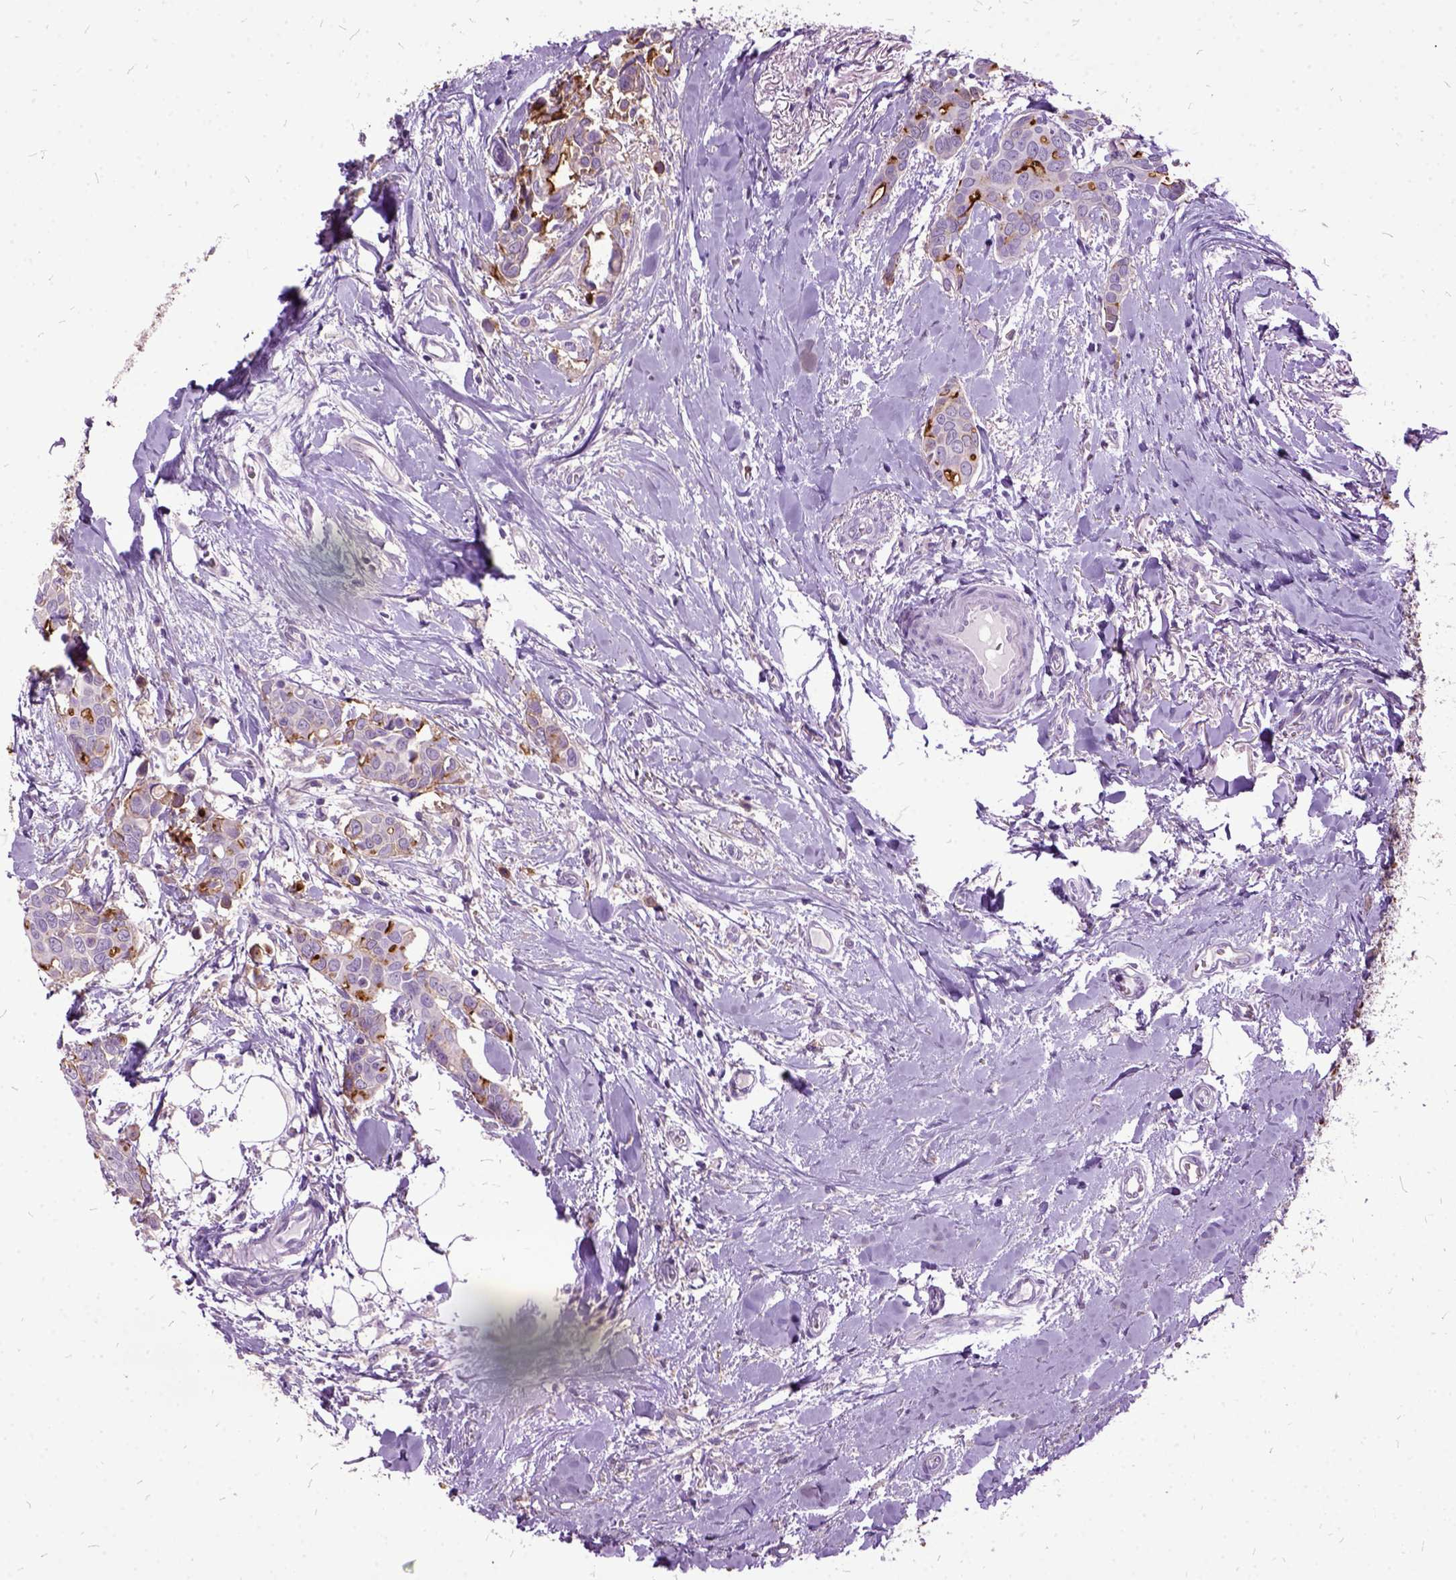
{"staining": {"intensity": "strong", "quantity": "<25%", "location": "cytoplasmic/membranous"}, "tissue": "breast cancer", "cell_type": "Tumor cells", "image_type": "cancer", "snomed": [{"axis": "morphology", "description": "Duct carcinoma"}, {"axis": "topography", "description": "Breast"}], "caption": "A high-resolution micrograph shows immunohistochemistry (IHC) staining of breast cancer (intraductal carcinoma), which displays strong cytoplasmic/membranous expression in approximately <25% of tumor cells.", "gene": "MME", "patient": {"sex": "female", "age": 54}}